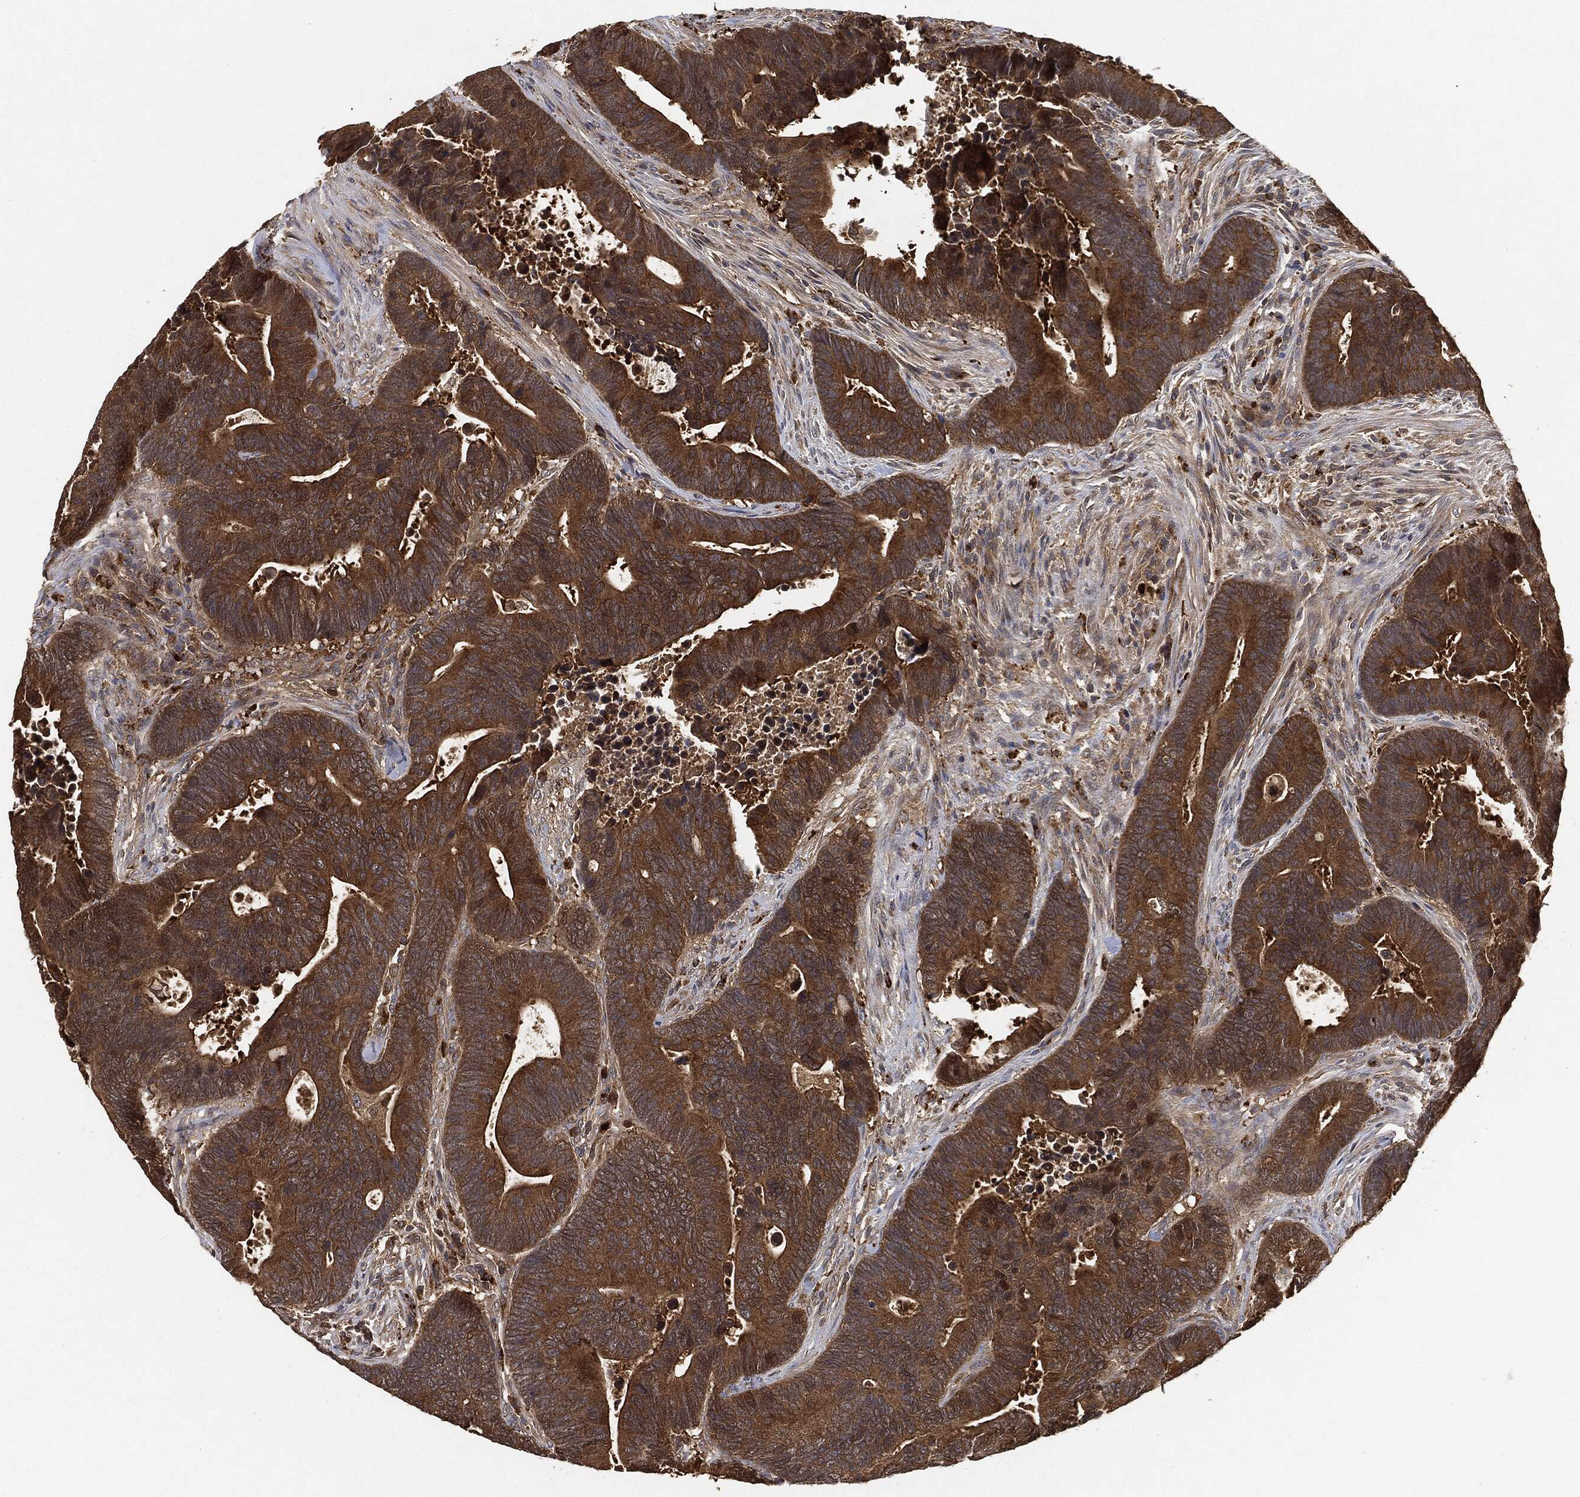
{"staining": {"intensity": "strong", "quantity": ">75%", "location": "cytoplasmic/membranous"}, "tissue": "colorectal cancer", "cell_type": "Tumor cells", "image_type": "cancer", "snomed": [{"axis": "morphology", "description": "Adenocarcinoma, NOS"}, {"axis": "topography", "description": "Colon"}], "caption": "Adenocarcinoma (colorectal) tissue demonstrates strong cytoplasmic/membranous expression in approximately >75% of tumor cells, visualized by immunohistochemistry.", "gene": "BRAF", "patient": {"sex": "male", "age": 75}}